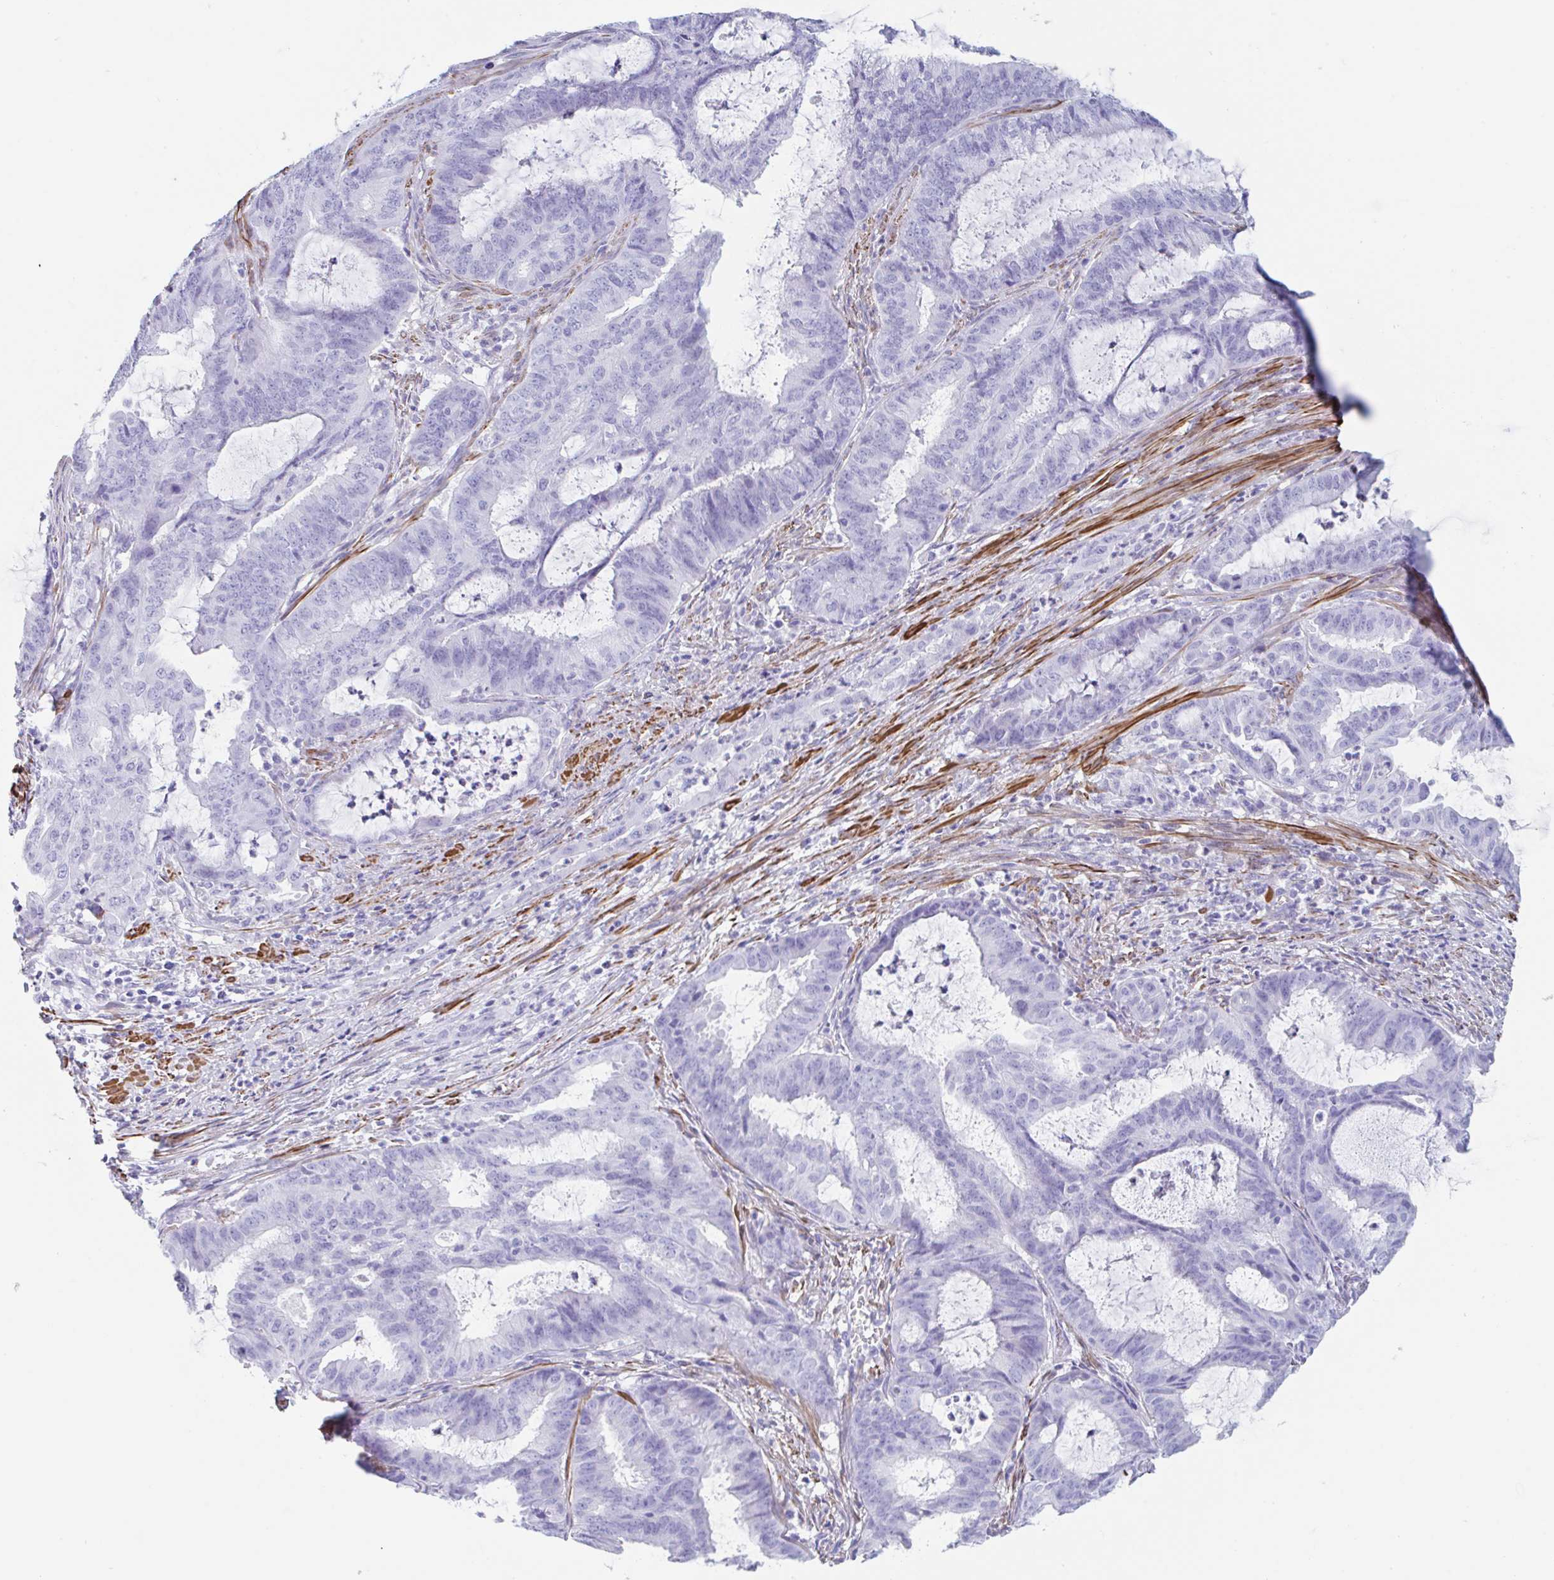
{"staining": {"intensity": "negative", "quantity": "none", "location": "none"}, "tissue": "endometrial cancer", "cell_type": "Tumor cells", "image_type": "cancer", "snomed": [{"axis": "morphology", "description": "Adenocarcinoma, NOS"}, {"axis": "topography", "description": "Endometrium"}], "caption": "Tumor cells are negative for brown protein staining in endometrial cancer.", "gene": "TAS2R41", "patient": {"sex": "female", "age": 51}}